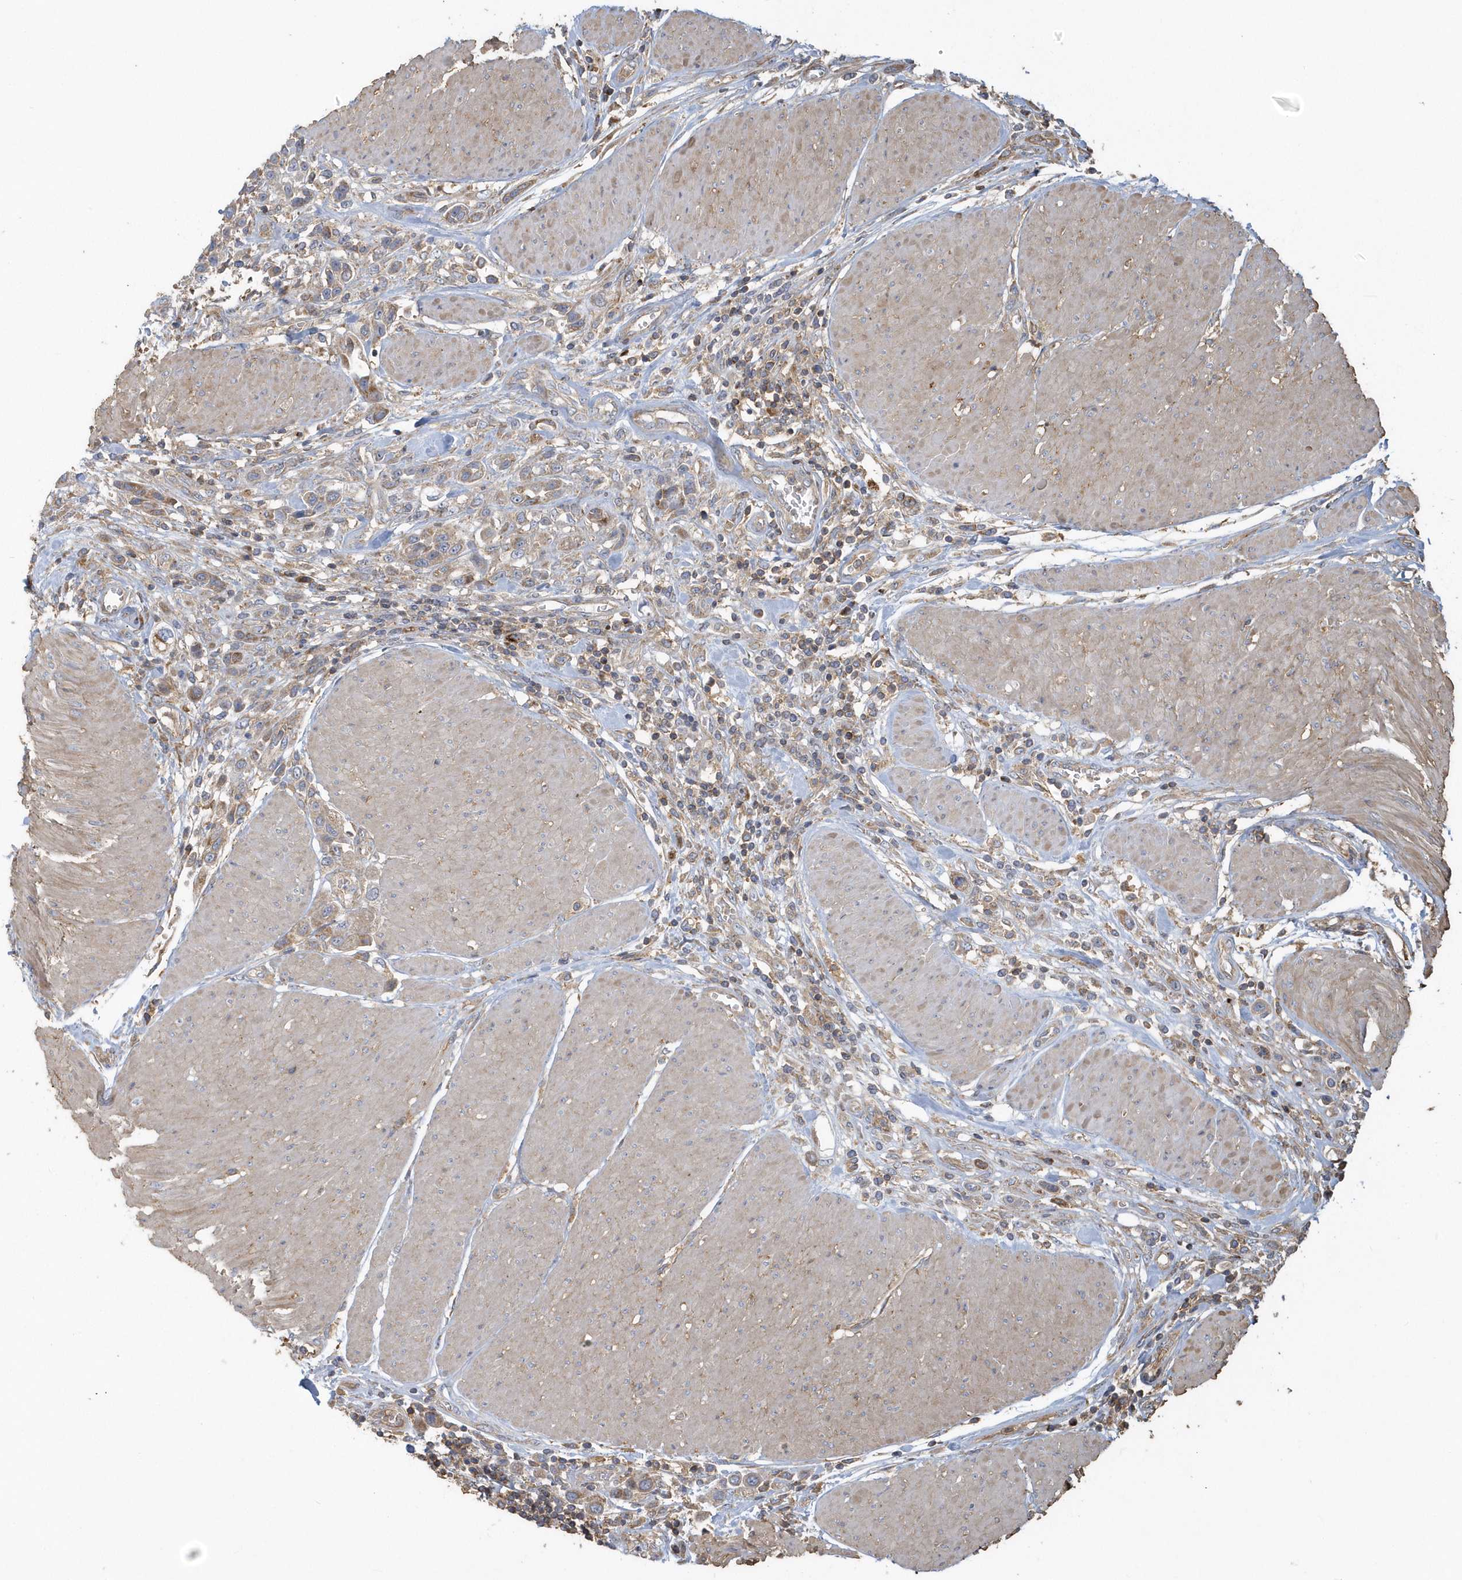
{"staining": {"intensity": "negative", "quantity": "none", "location": "none"}, "tissue": "urothelial cancer", "cell_type": "Tumor cells", "image_type": "cancer", "snomed": [{"axis": "morphology", "description": "Urothelial carcinoma, High grade"}, {"axis": "topography", "description": "Urinary bladder"}], "caption": "This is an IHC histopathology image of human urothelial carcinoma (high-grade). There is no staining in tumor cells.", "gene": "TRAIP", "patient": {"sex": "male", "age": 50}}